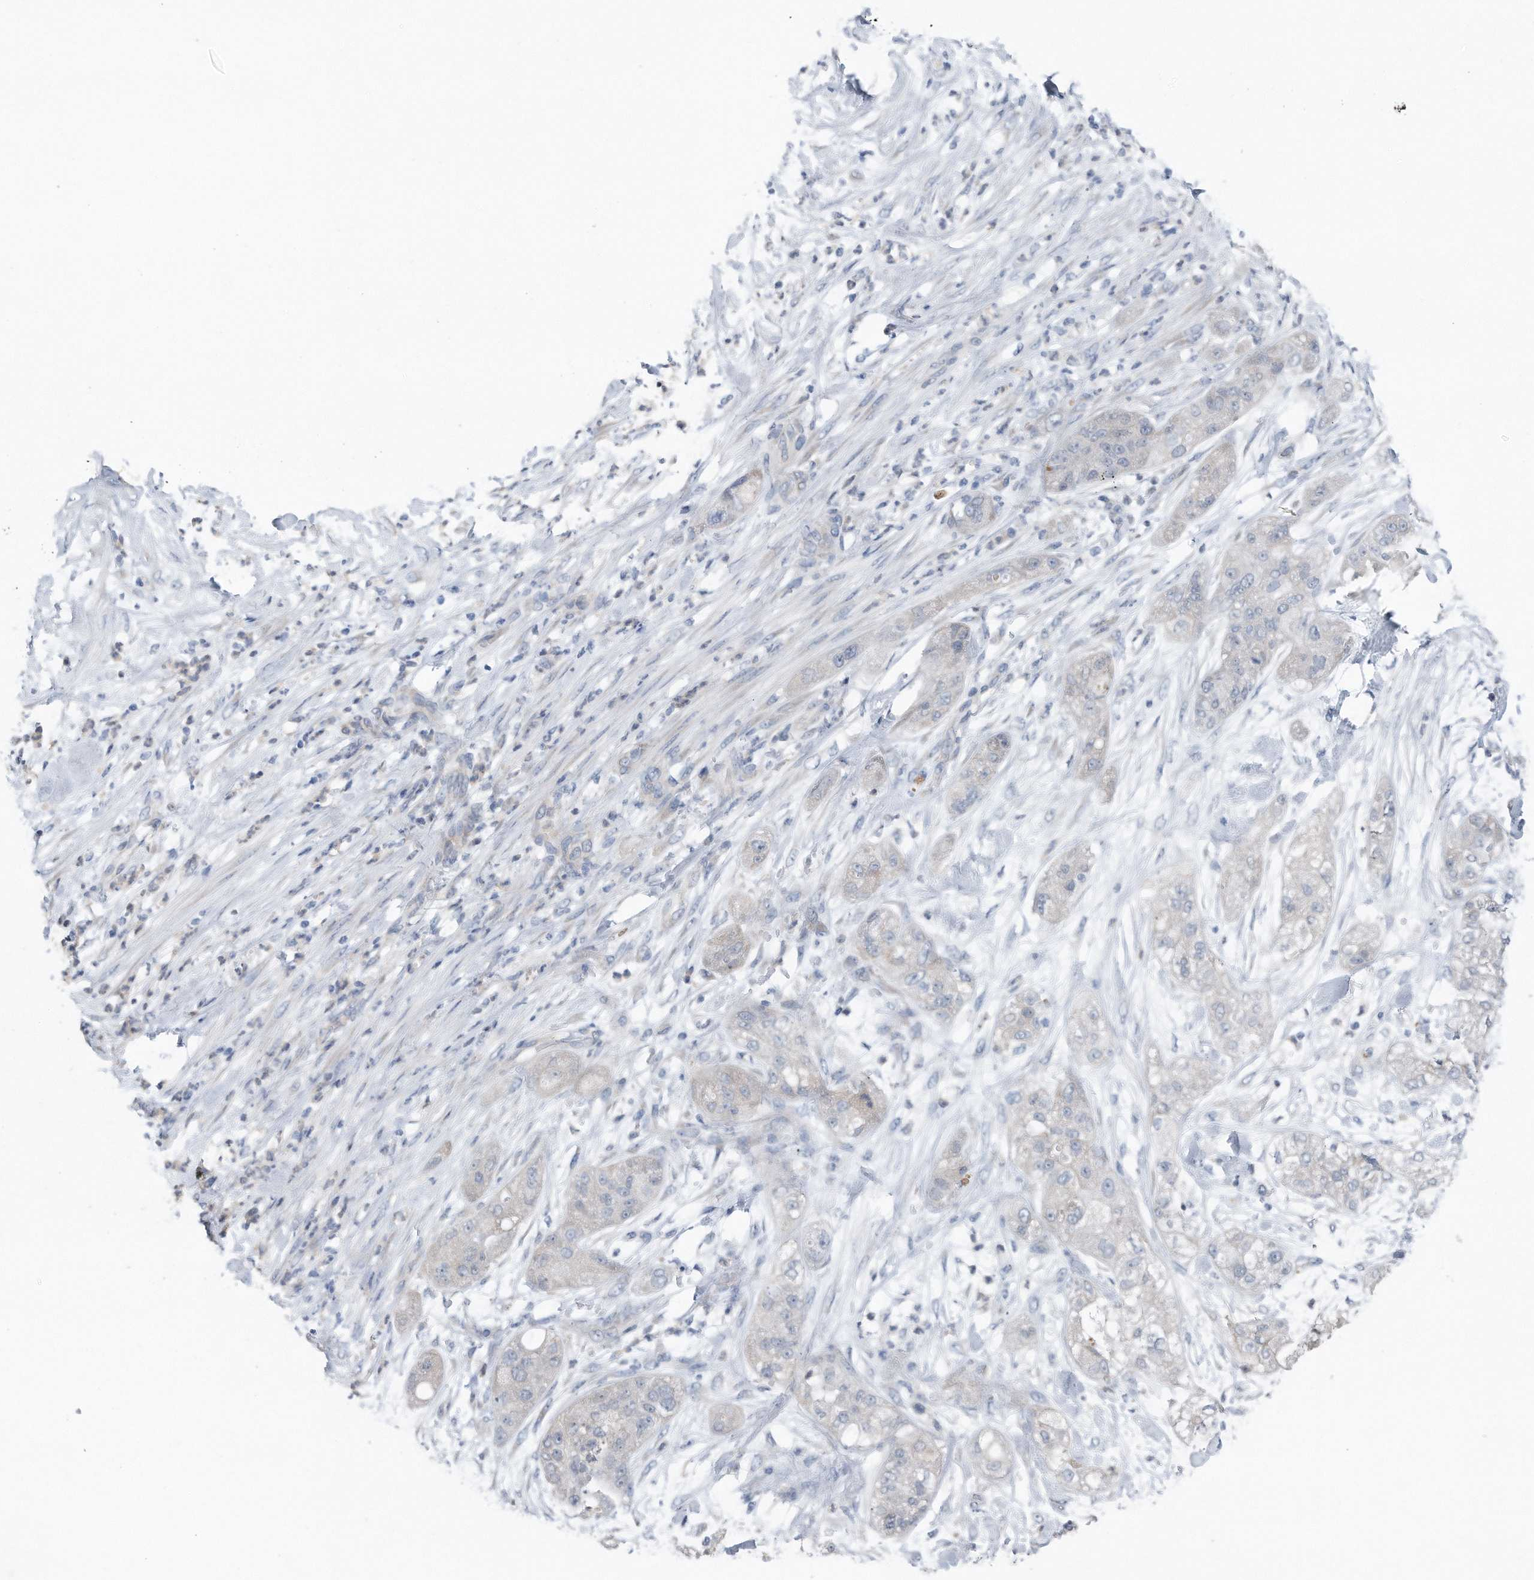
{"staining": {"intensity": "negative", "quantity": "none", "location": "none"}, "tissue": "pancreatic cancer", "cell_type": "Tumor cells", "image_type": "cancer", "snomed": [{"axis": "morphology", "description": "Adenocarcinoma, NOS"}, {"axis": "topography", "description": "Pancreas"}], "caption": "An image of pancreatic cancer stained for a protein exhibits no brown staining in tumor cells.", "gene": "YRDC", "patient": {"sex": "female", "age": 78}}